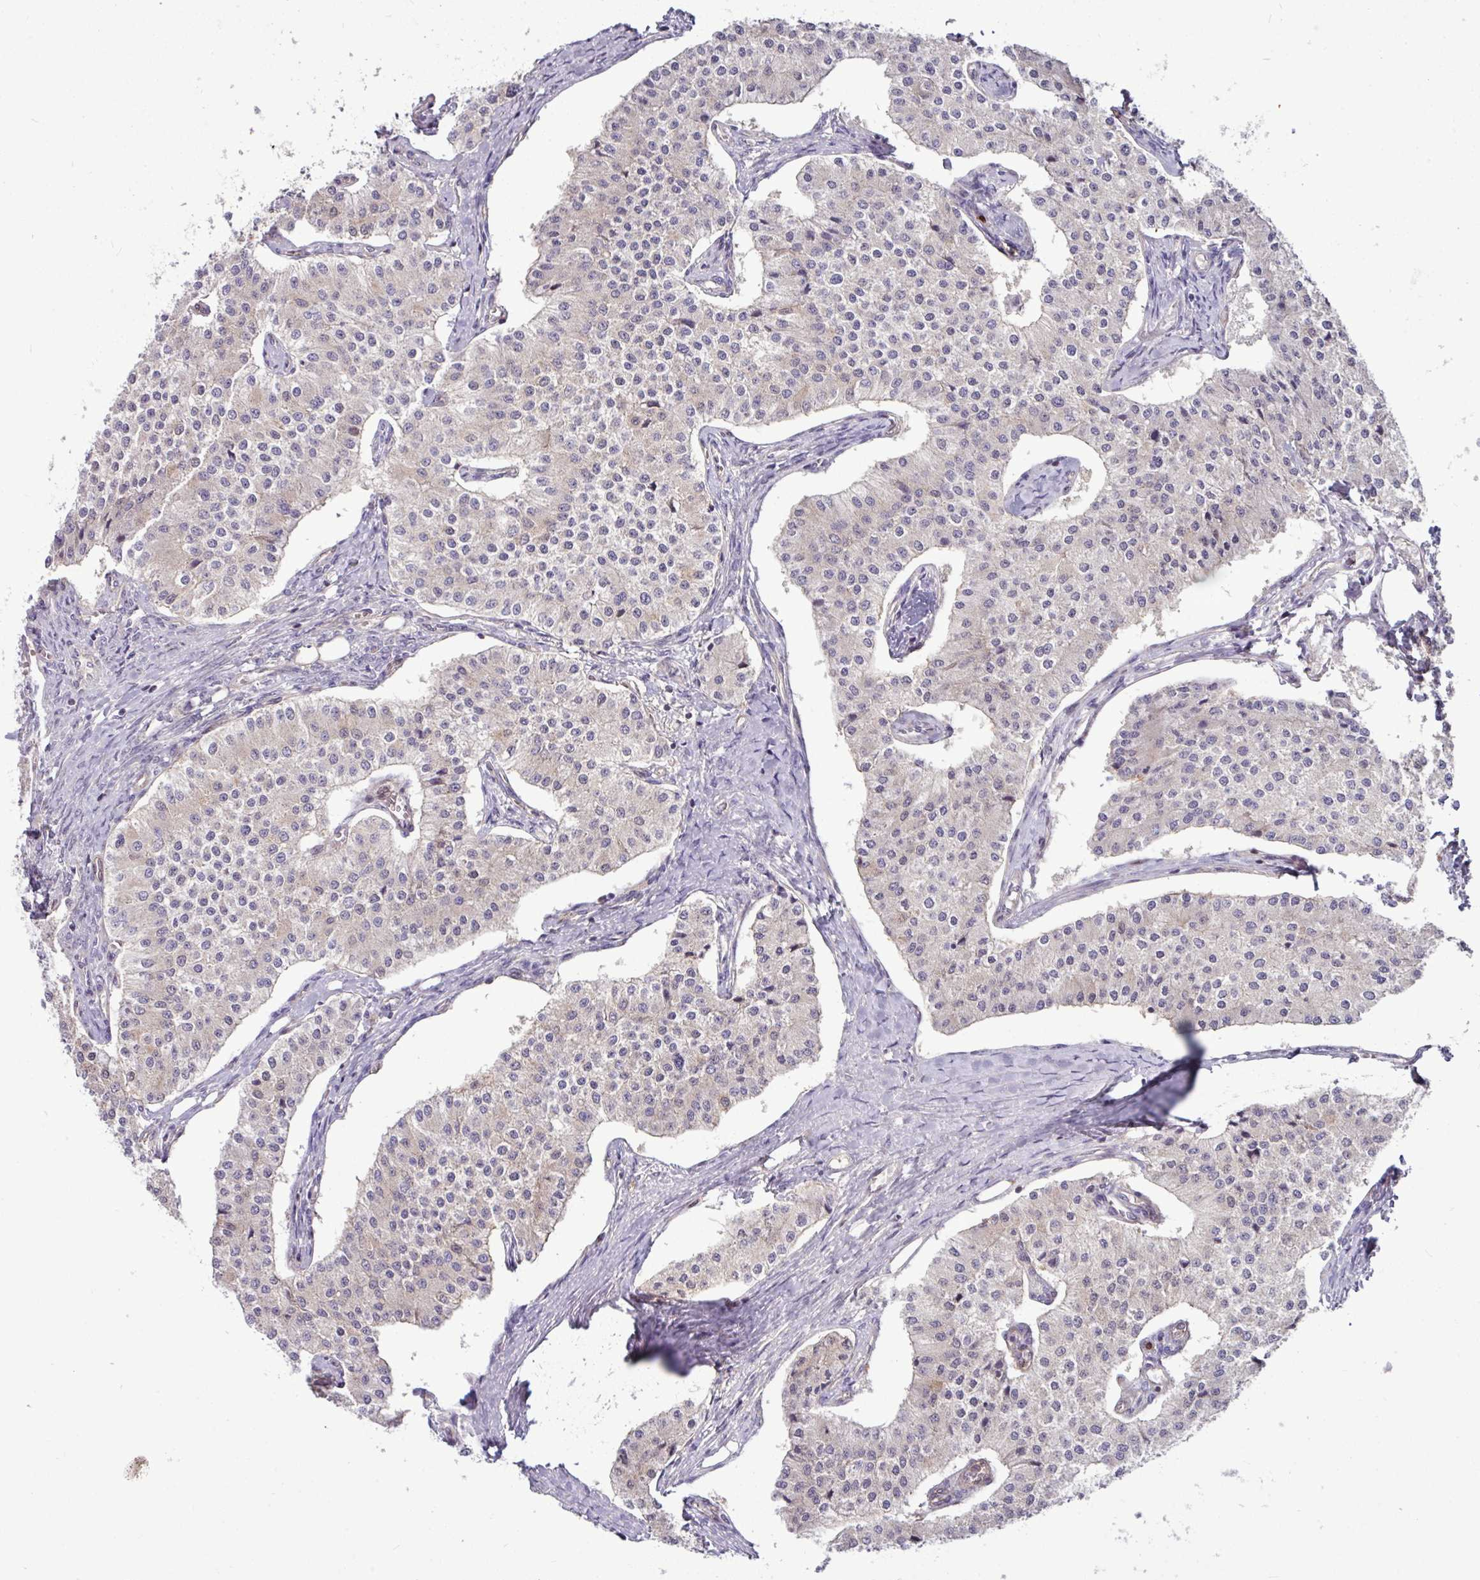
{"staining": {"intensity": "negative", "quantity": "none", "location": "none"}, "tissue": "carcinoid", "cell_type": "Tumor cells", "image_type": "cancer", "snomed": [{"axis": "morphology", "description": "Carcinoid, malignant, NOS"}, {"axis": "topography", "description": "Colon"}], "caption": "Immunohistochemistry image of carcinoid (malignant) stained for a protein (brown), which demonstrates no expression in tumor cells. (IHC, brightfield microscopy, high magnification).", "gene": "B4GALNT4", "patient": {"sex": "female", "age": 52}}